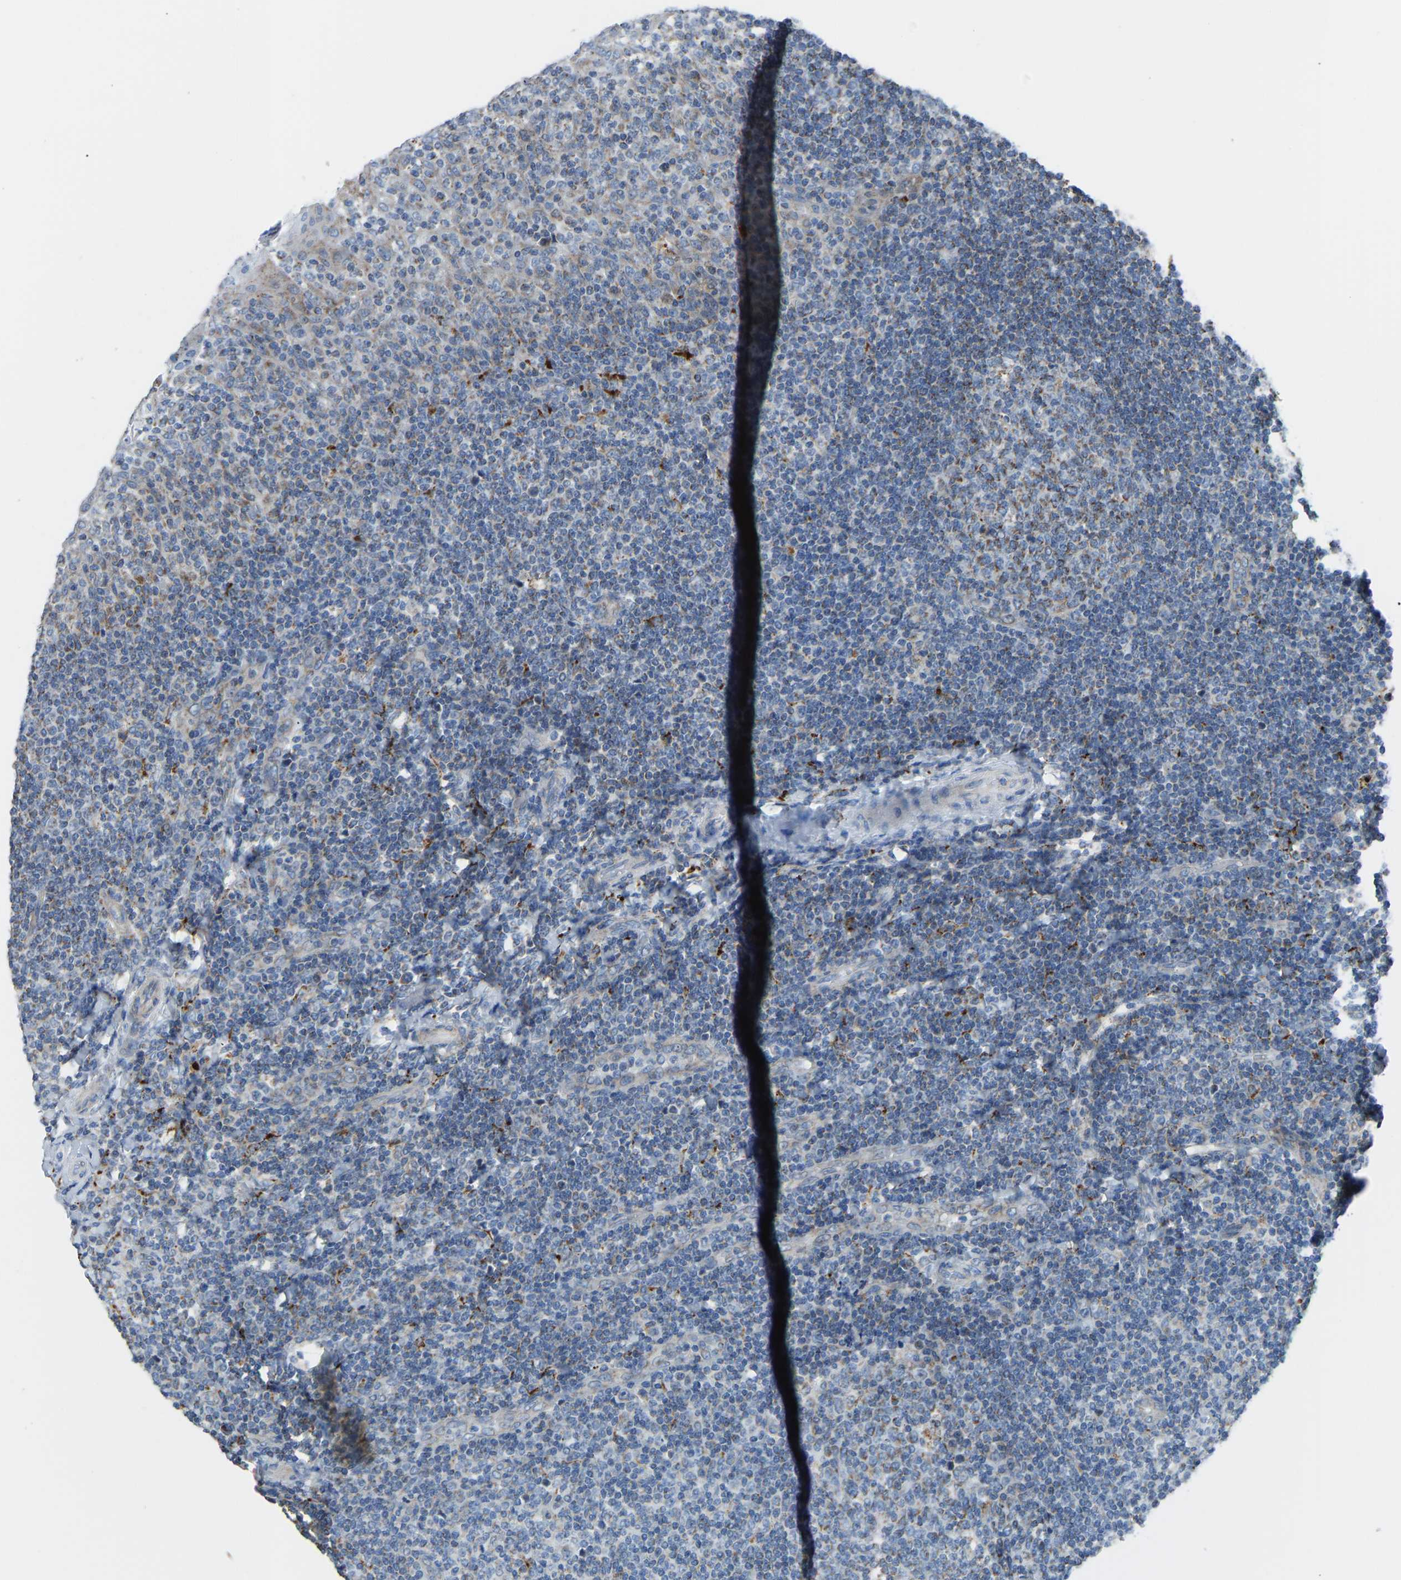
{"staining": {"intensity": "moderate", "quantity": "25%-75%", "location": "cytoplasmic/membranous"}, "tissue": "tonsil", "cell_type": "Germinal center cells", "image_type": "normal", "snomed": [{"axis": "morphology", "description": "Normal tissue, NOS"}, {"axis": "topography", "description": "Tonsil"}], "caption": "Germinal center cells exhibit medium levels of moderate cytoplasmic/membranous staining in about 25%-75% of cells in benign human tonsil.", "gene": "SMIM20", "patient": {"sex": "female", "age": 19}}